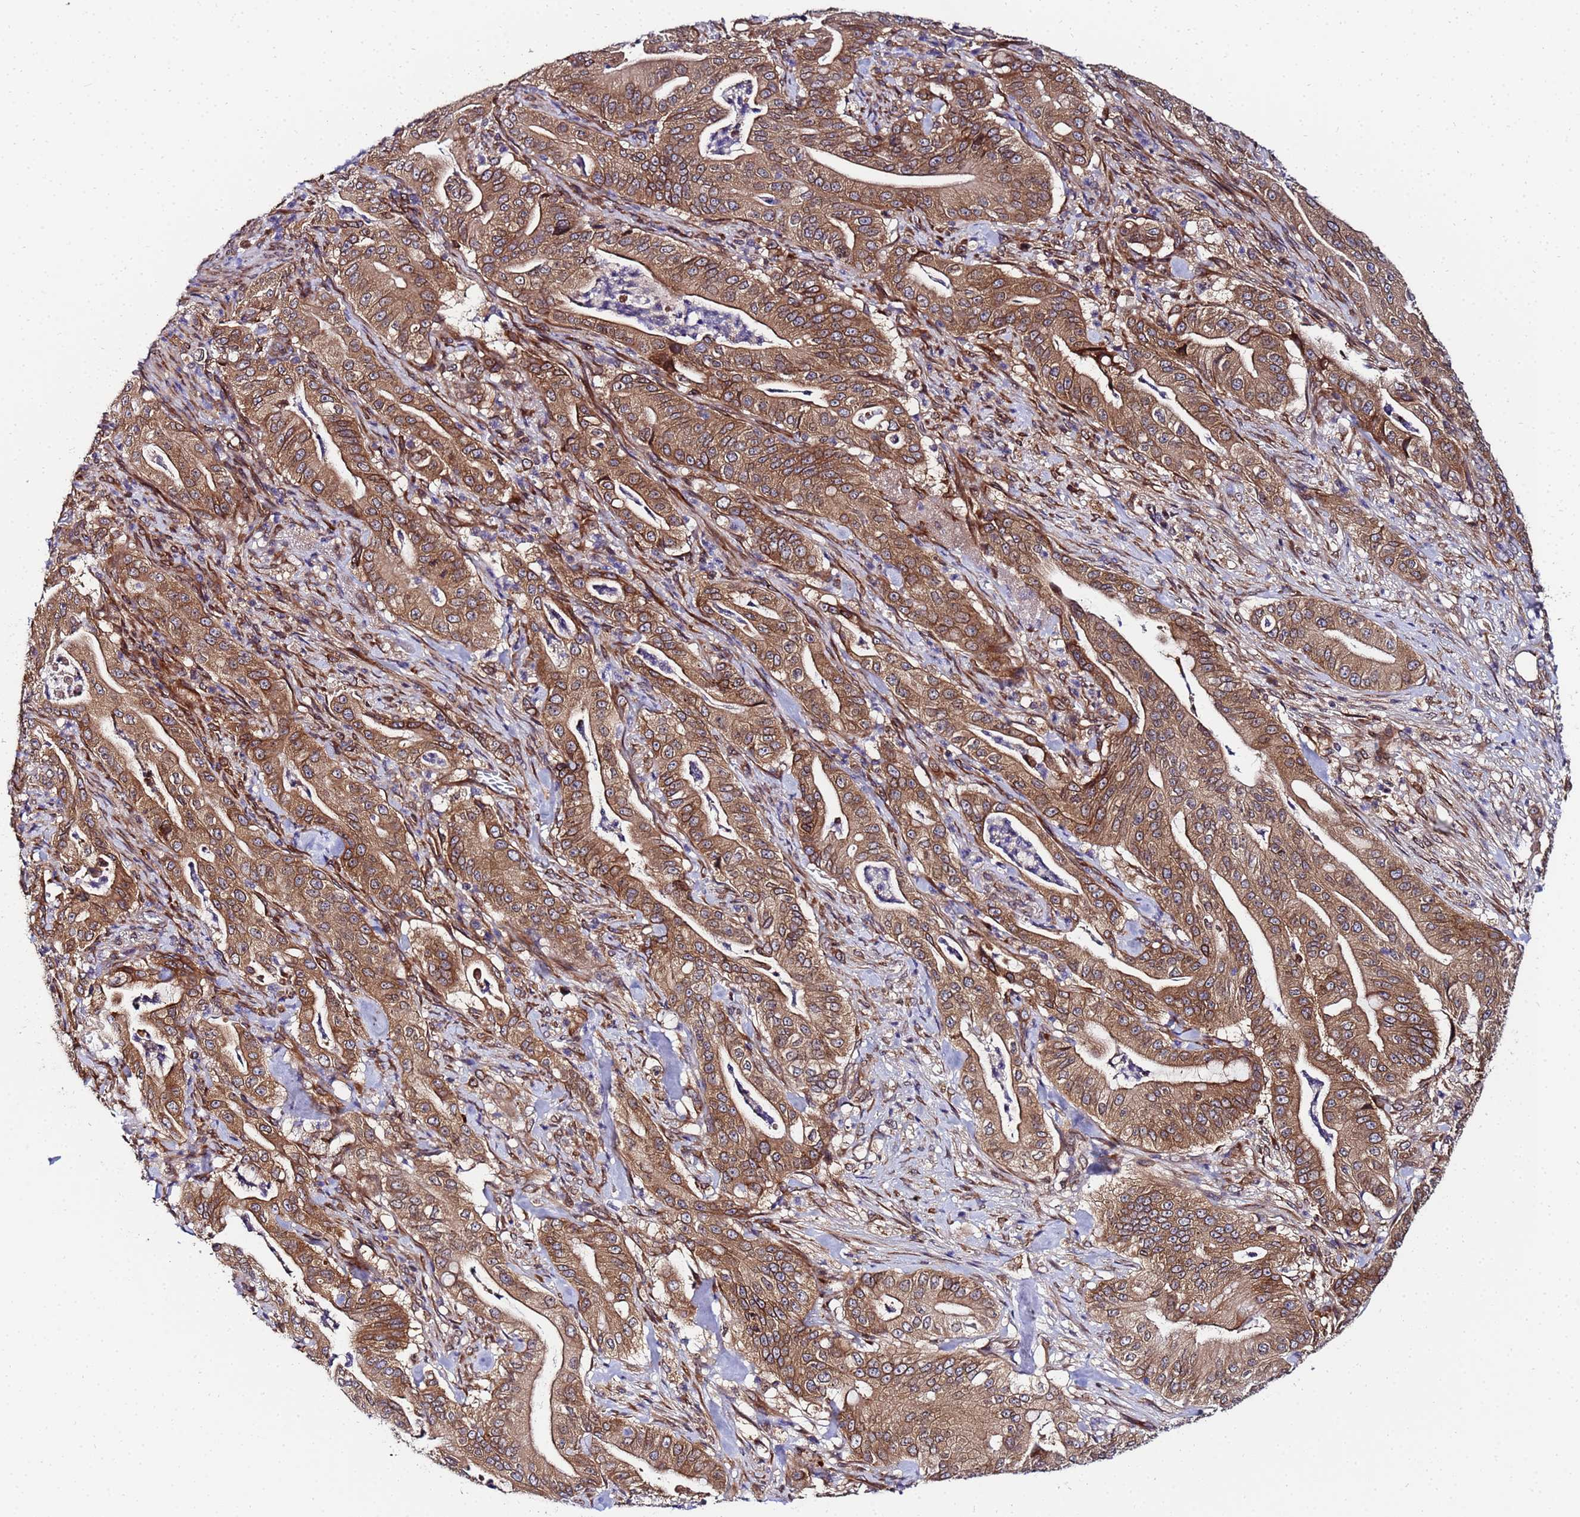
{"staining": {"intensity": "moderate", "quantity": ">75%", "location": "cytoplasmic/membranous"}, "tissue": "pancreatic cancer", "cell_type": "Tumor cells", "image_type": "cancer", "snomed": [{"axis": "morphology", "description": "Adenocarcinoma, NOS"}, {"axis": "topography", "description": "Pancreas"}], "caption": "Protein expression analysis of human pancreatic cancer reveals moderate cytoplasmic/membranous staining in approximately >75% of tumor cells. Ihc stains the protein of interest in brown and the nuclei are stained blue.", "gene": "UNC93B1", "patient": {"sex": "male", "age": 71}}